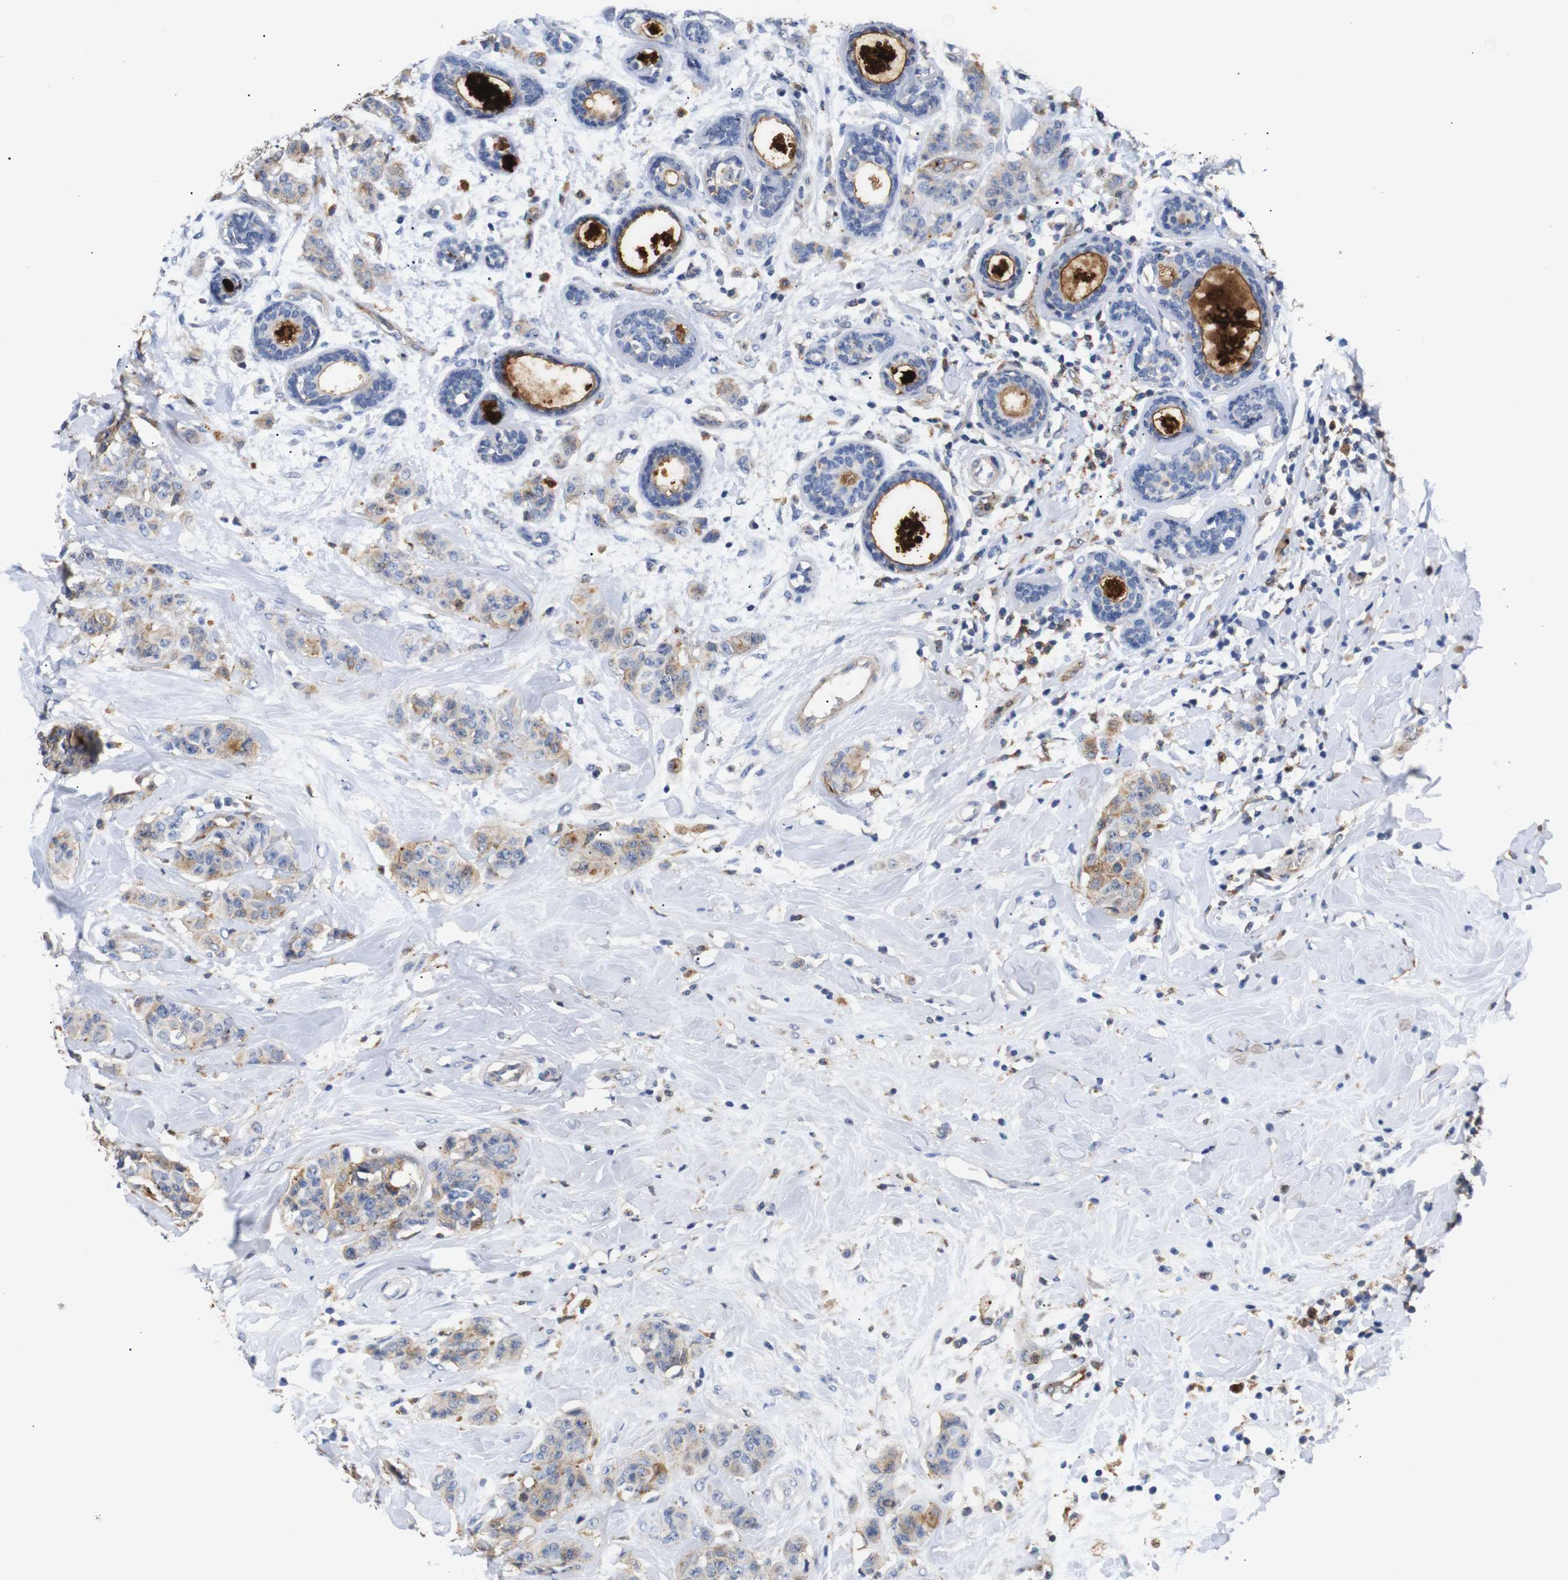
{"staining": {"intensity": "moderate", "quantity": "25%-75%", "location": "cytoplasmic/membranous"}, "tissue": "breast cancer", "cell_type": "Tumor cells", "image_type": "cancer", "snomed": [{"axis": "morphology", "description": "Normal tissue, NOS"}, {"axis": "morphology", "description": "Duct carcinoma"}, {"axis": "topography", "description": "Breast"}], "caption": "About 25%-75% of tumor cells in human breast cancer exhibit moderate cytoplasmic/membranous protein expression as visualized by brown immunohistochemical staining.", "gene": "SDCBP", "patient": {"sex": "female", "age": 40}}